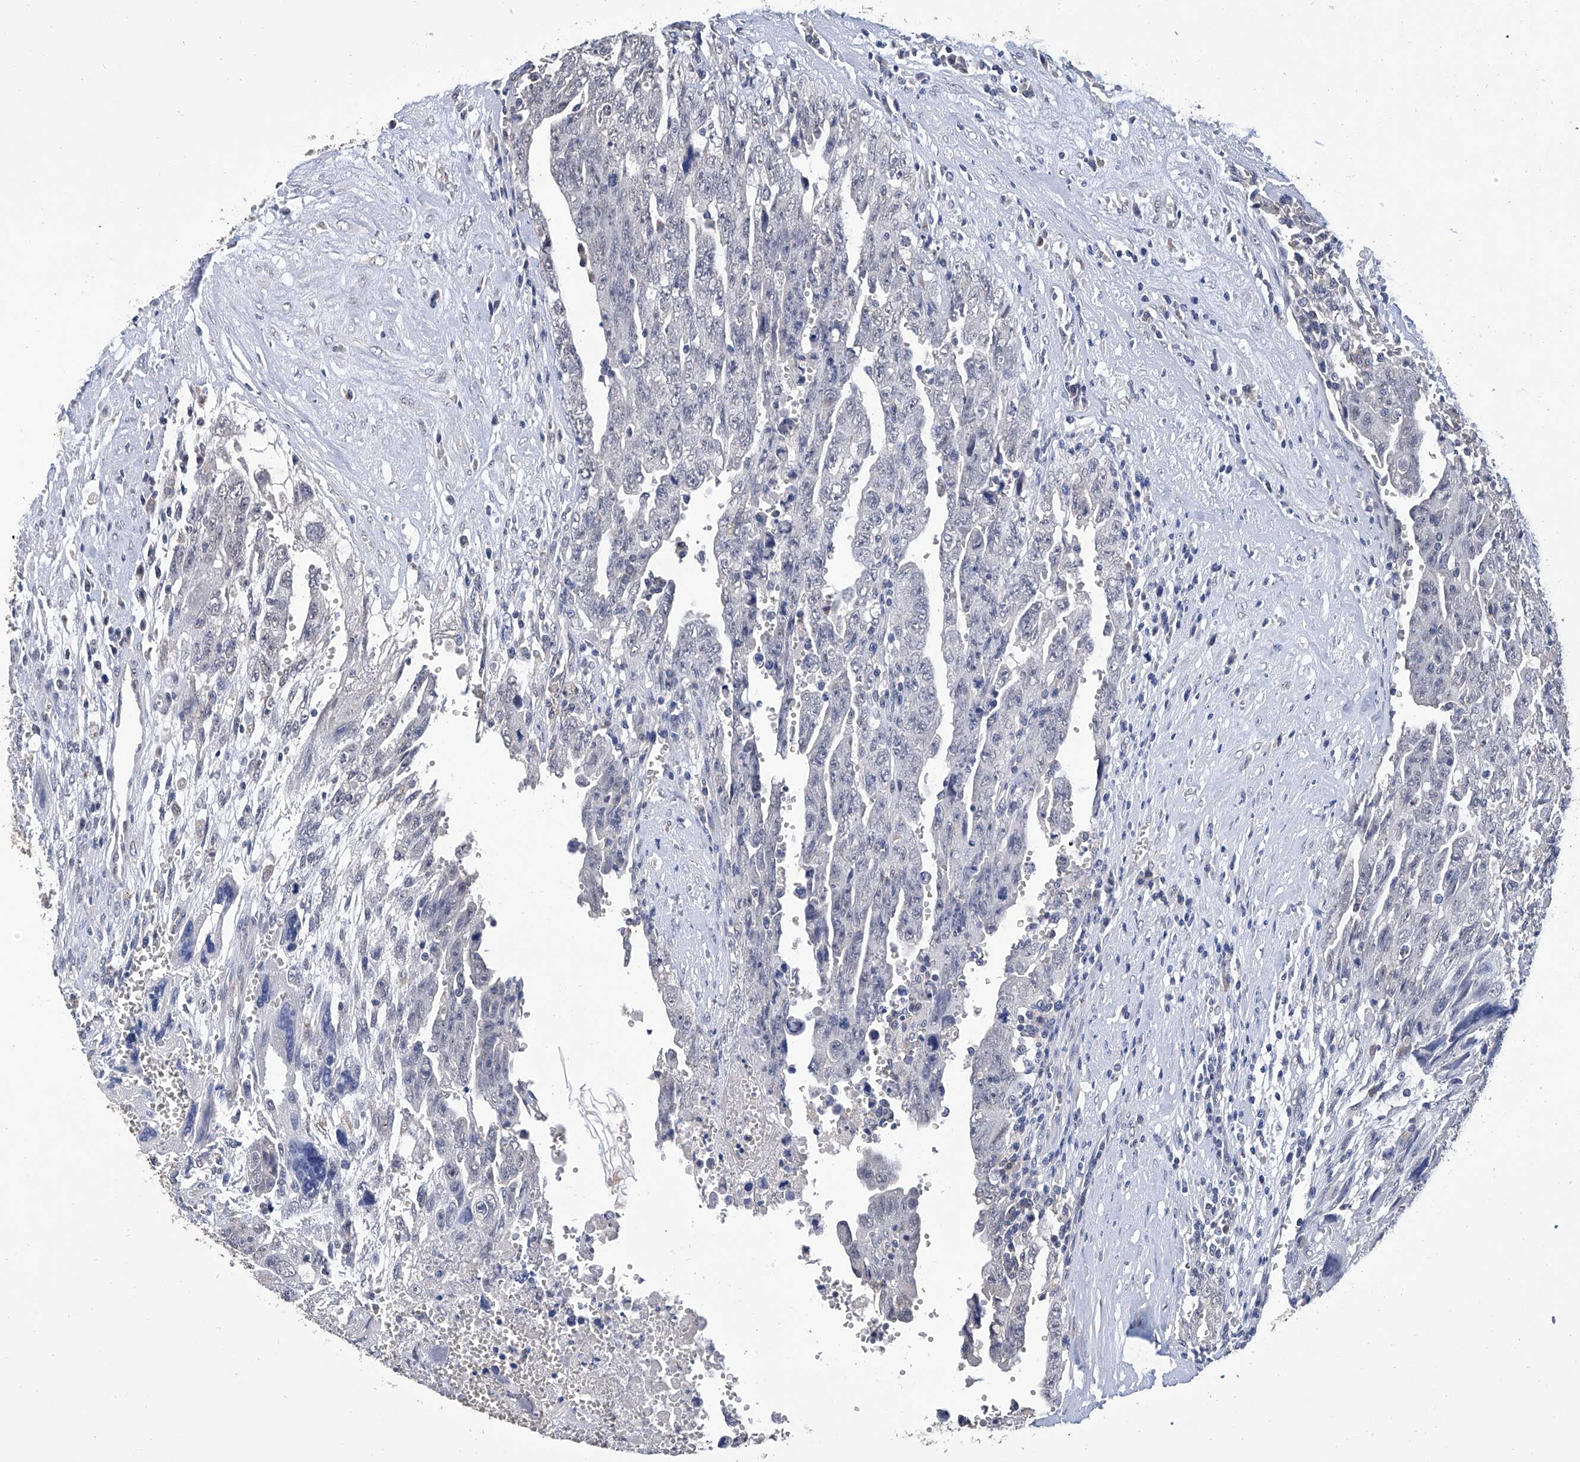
{"staining": {"intensity": "negative", "quantity": "none", "location": "none"}, "tissue": "testis cancer", "cell_type": "Tumor cells", "image_type": "cancer", "snomed": [{"axis": "morphology", "description": "Carcinoma, Embryonal, NOS"}, {"axis": "topography", "description": "Testis"}], "caption": "Immunohistochemistry (IHC) of testis embryonal carcinoma demonstrates no staining in tumor cells.", "gene": "GPT", "patient": {"sex": "male", "age": 28}}